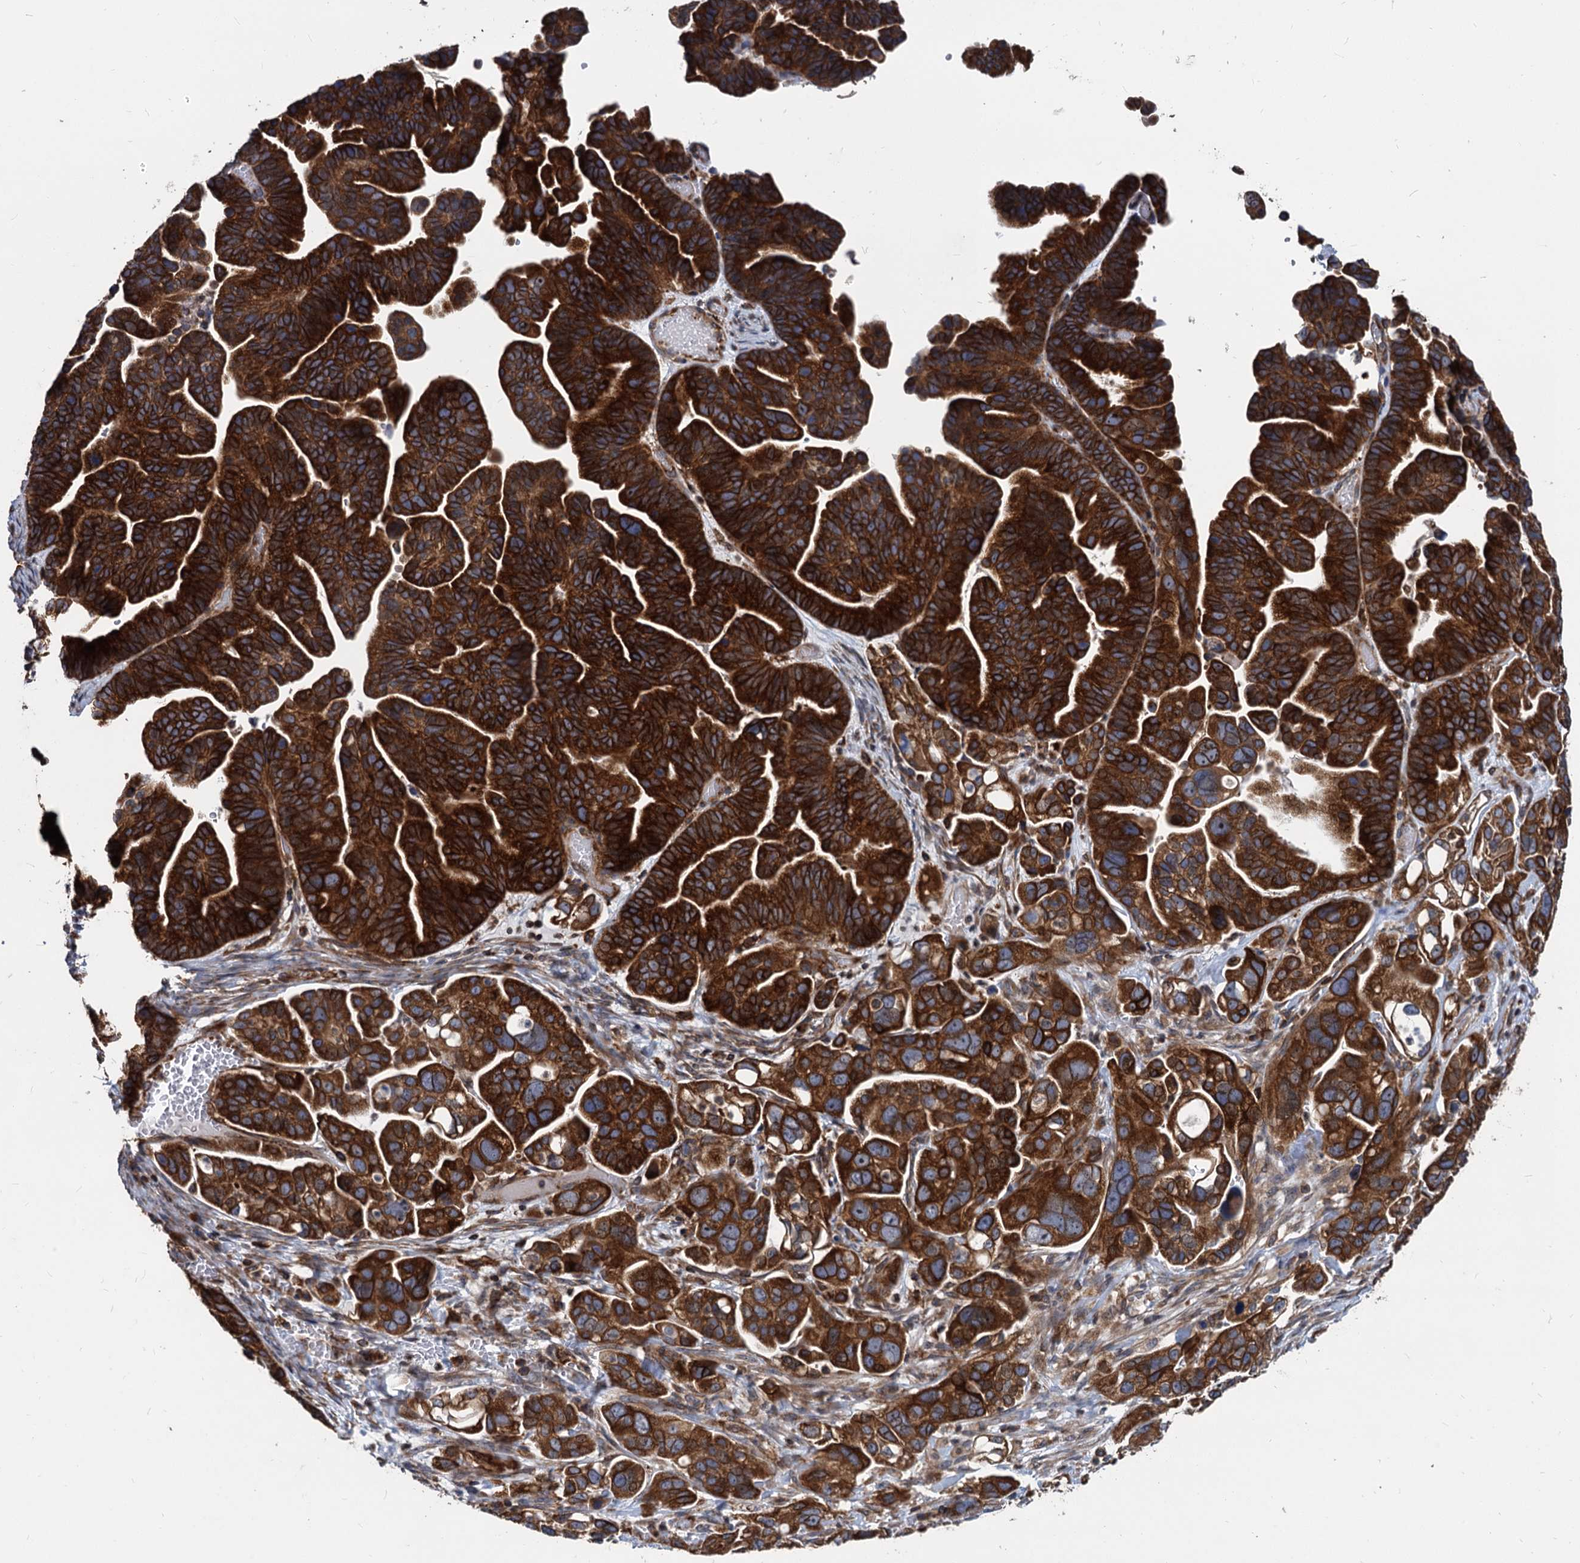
{"staining": {"intensity": "strong", "quantity": ">75%", "location": "cytoplasmic/membranous"}, "tissue": "ovarian cancer", "cell_type": "Tumor cells", "image_type": "cancer", "snomed": [{"axis": "morphology", "description": "Cystadenocarcinoma, serous, NOS"}, {"axis": "topography", "description": "Ovary"}], "caption": "Protein expression analysis of ovarian cancer (serous cystadenocarcinoma) demonstrates strong cytoplasmic/membranous staining in about >75% of tumor cells.", "gene": "STIM1", "patient": {"sex": "female", "age": 56}}